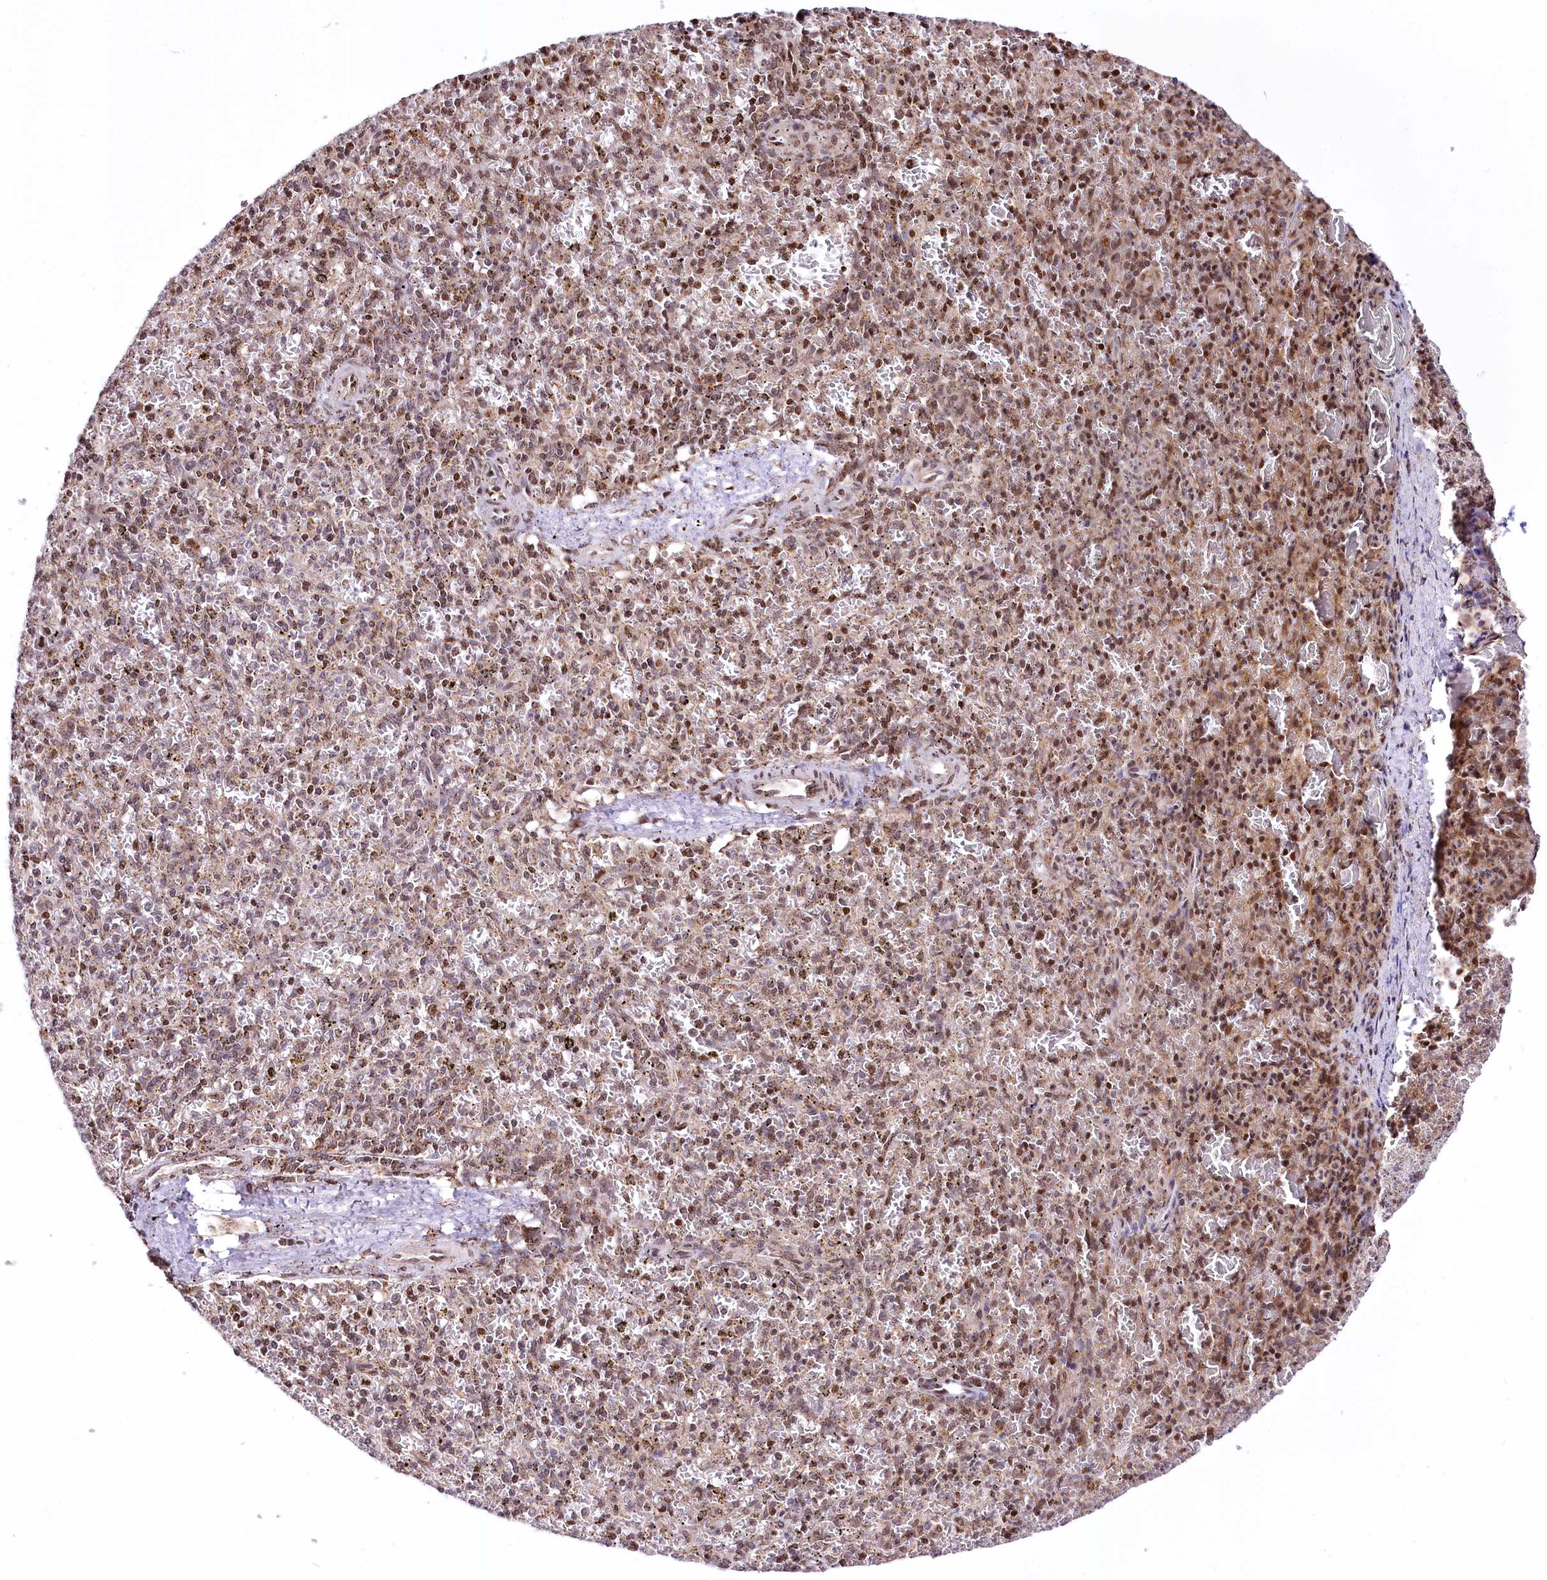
{"staining": {"intensity": "moderate", "quantity": "<25%", "location": "cytoplasmic/membranous,nuclear"}, "tissue": "spleen", "cell_type": "Cells in red pulp", "image_type": "normal", "snomed": [{"axis": "morphology", "description": "Normal tissue, NOS"}, {"axis": "topography", "description": "Spleen"}], "caption": "Protein staining by immunohistochemistry exhibits moderate cytoplasmic/membranous,nuclear expression in approximately <25% of cells in red pulp in normal spleen.", "gene": "ZFYVE27", "patient": {"sex": "male", "age": 72}}